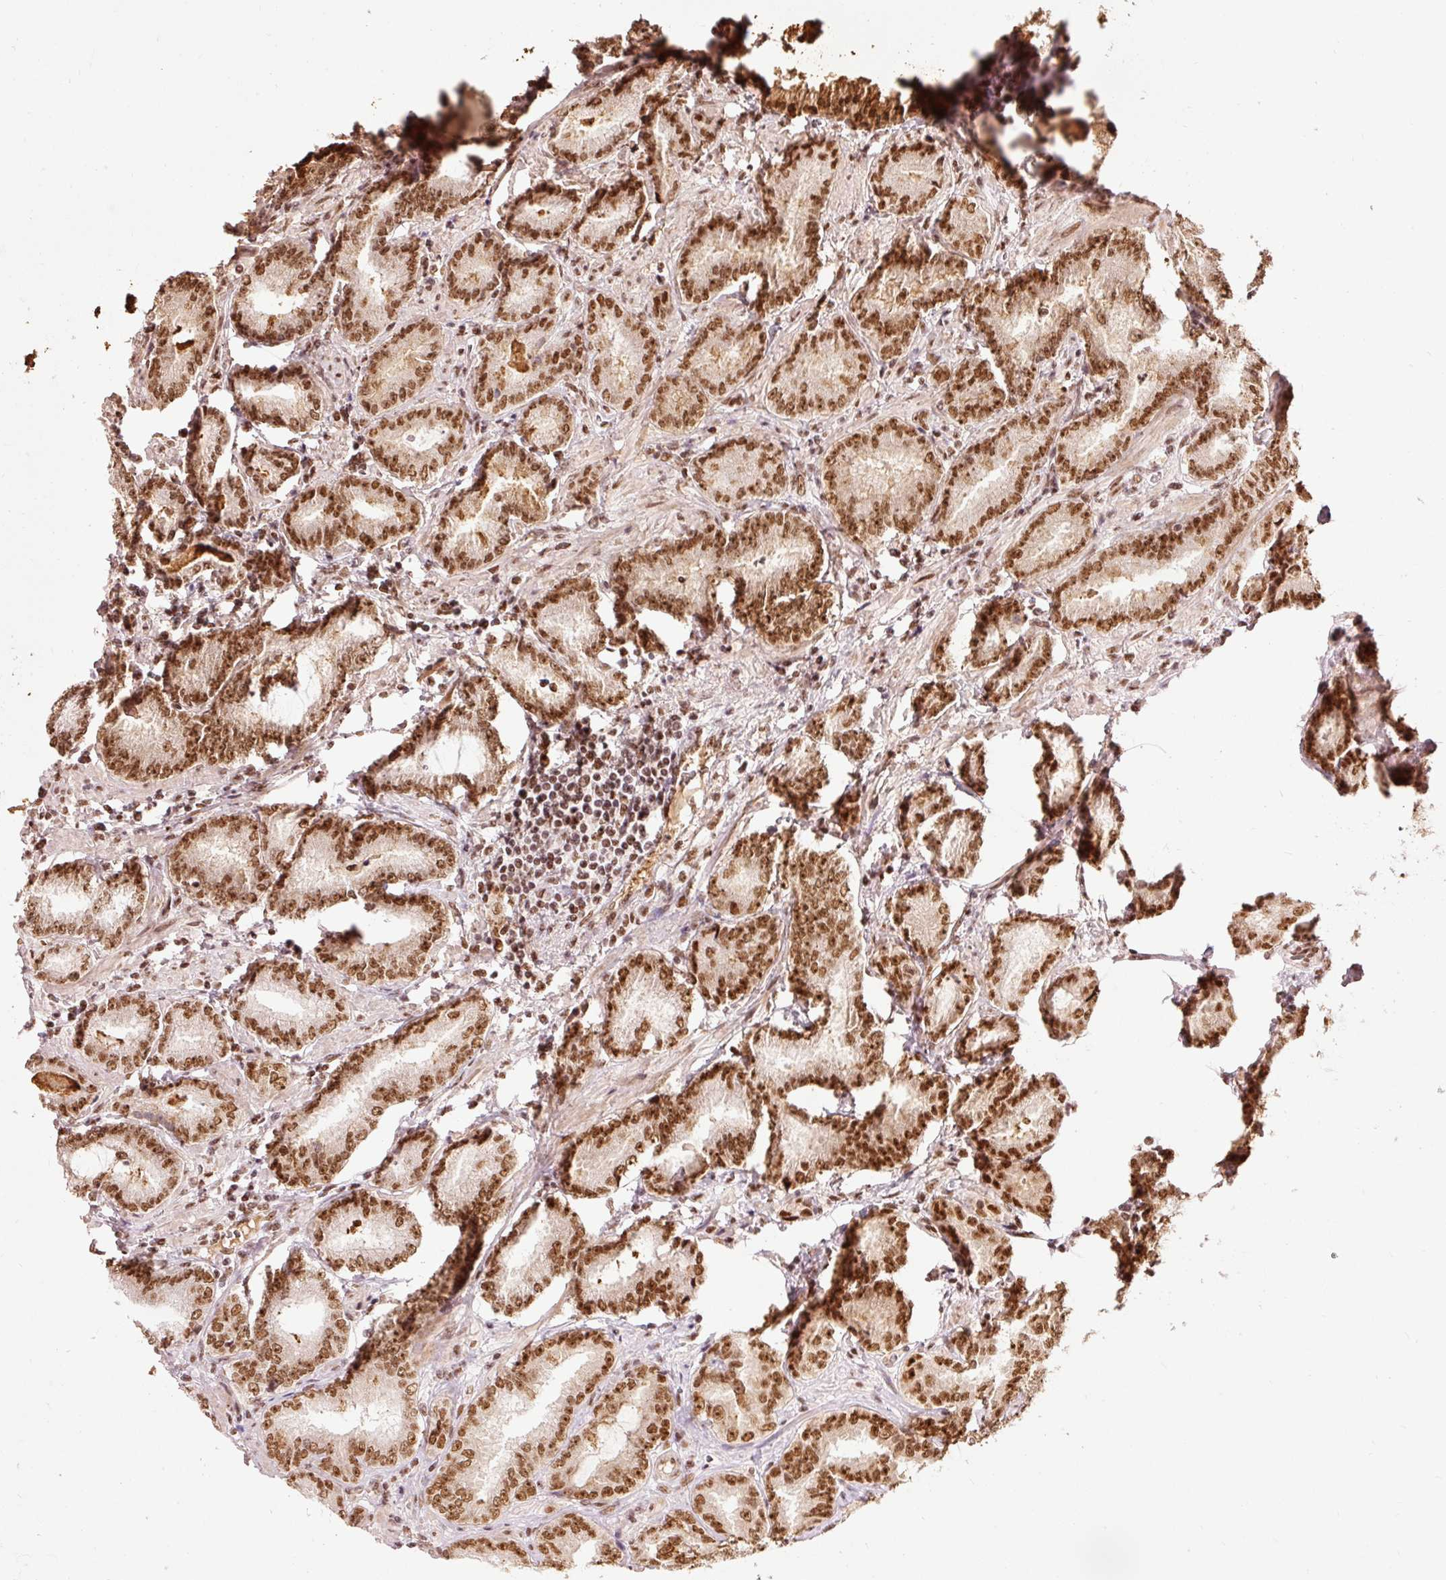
{"staining": {"intensity": "strong", "quantity": ">75%", "location": "nuclear"}, "tissue": "prostate cancer", "cell_type": "Tumor cells", "image_type": "cancer", "snomed": [{"axis": "morphology", "description": "Adenocarcinoma, High grade"}, {"axis": "topography", "description": "Prostate"}], "caption": "Protein expression analysis of human prostate cancer (high-grade adenocarcinoma) reveals strong nuclear positivity in about >75% of tumor cells.", "gene": "ZBTB44", "patient": {"sex": "male", "age": 72}}